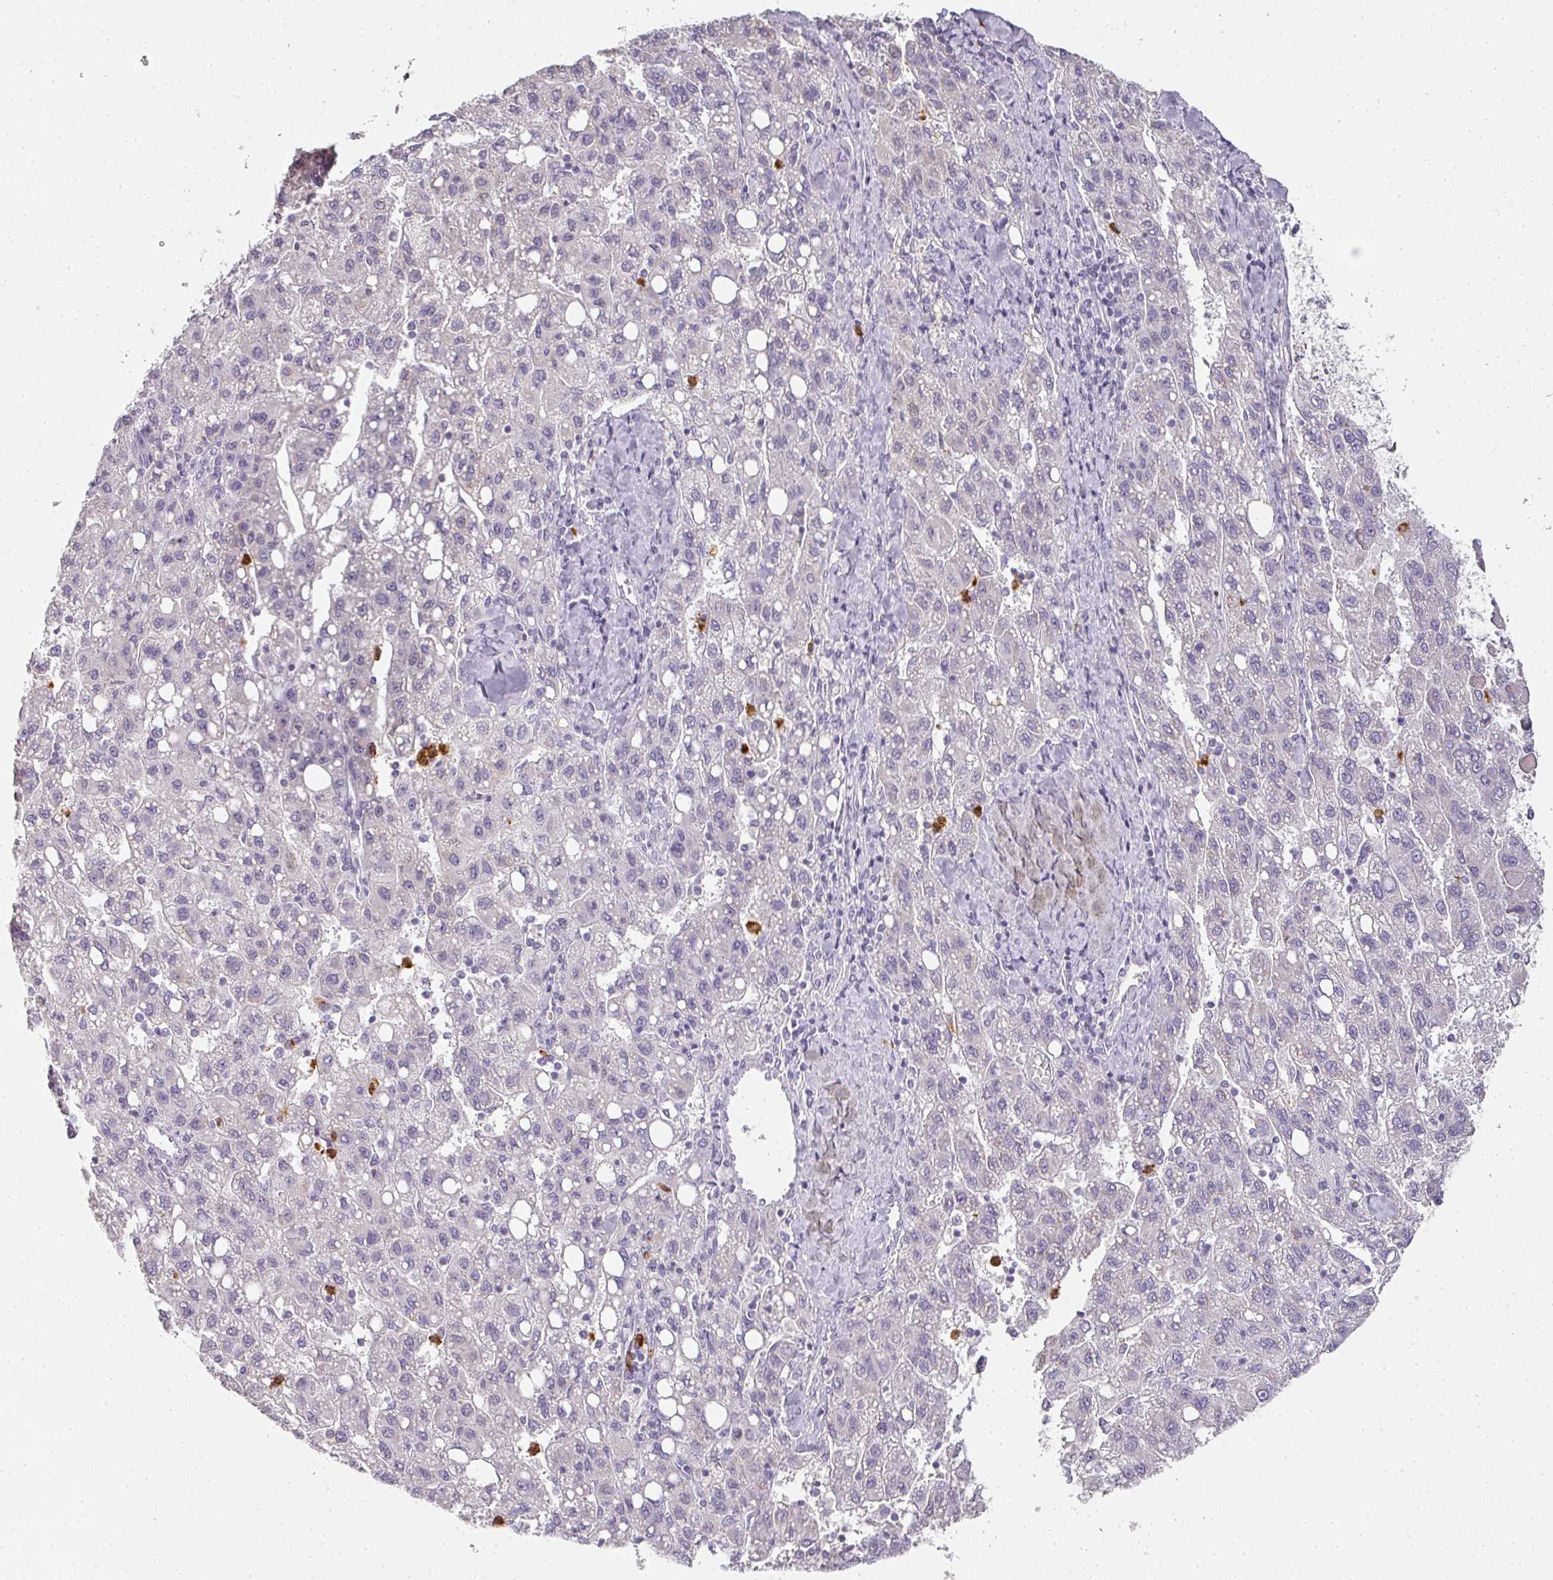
{"staining": {"intensity": "negative", "quantity": "none", "location": "none"}, "tissue": "liver cancer", "cell_type": "Tumor cells", "image_type": "cancer", "snomed": [{"axis": "morphology", "description": "Carcinoma, Hepatocellular, NOS"}, {"axis": "topography", "description": "Liver"}], "caption": "An image of human liver cancer is negative for staining in tumor cells.", "gene": "CAMP", "patient": {"sex": "female", "age": 82}}